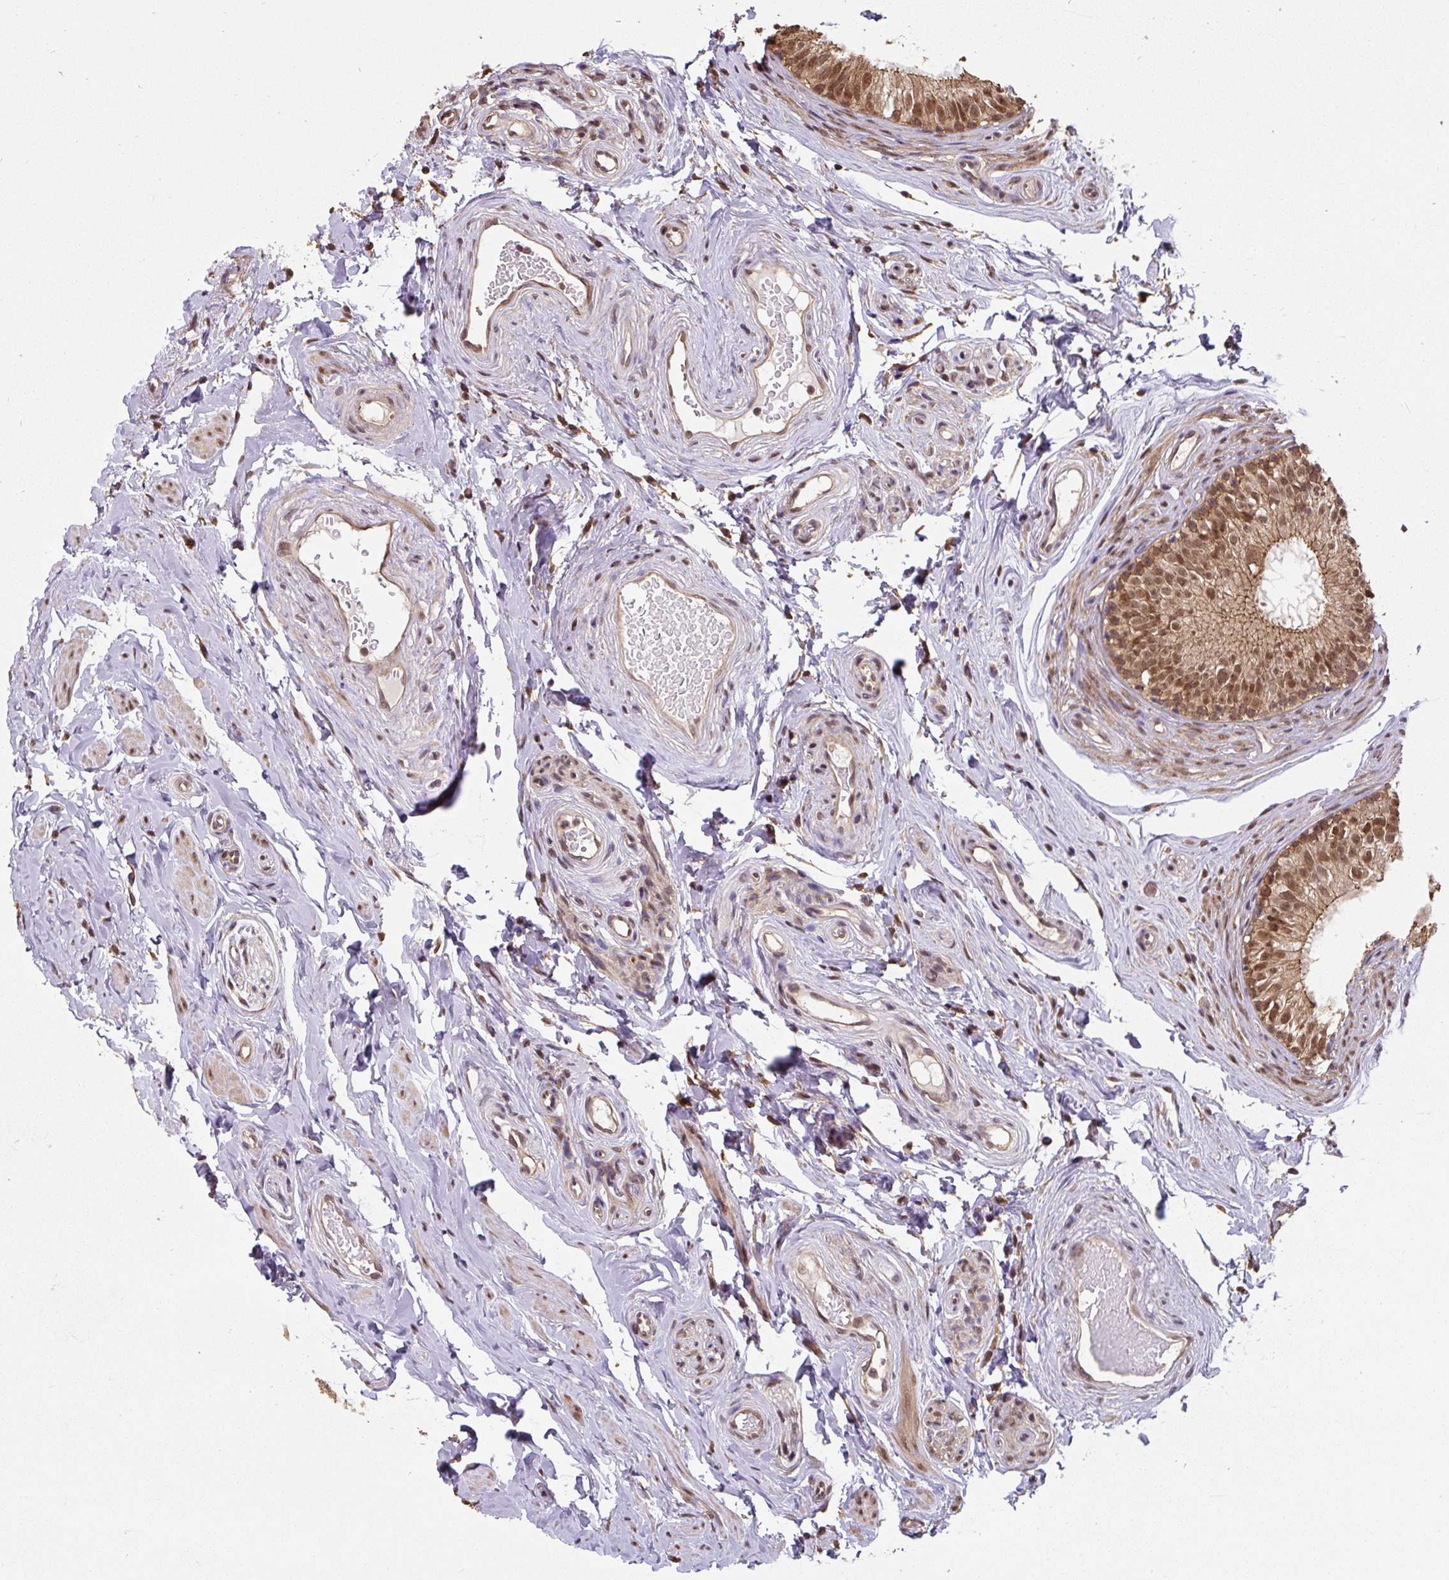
{"staining": {"intensity": "moderate", "quantity": ">75%", "location": "cytoplasmic/membranous,nuclear"}, "tissue": "epididymis", "cell_type": "Glandular cells", "image_type": "normal", "snomed": [{"axis": "morphology", "description": "Normal tissue, NOS"}, {"axis": "morphology", "description": "Seminoma, NOS"}, {"axis": "topography", "description": "Testis"}, {"axis": "topography", "description": "Epididymis"}], "caption": "The micrograph exhibits immunohistochemical staining of unremarkable epididymis. There is moderate cytoplasmic/membranous,nuclear expression is identified in about >75% of glandular cells.", "gene": "ST13", "patient": {"sex": "male", "age": 45}}